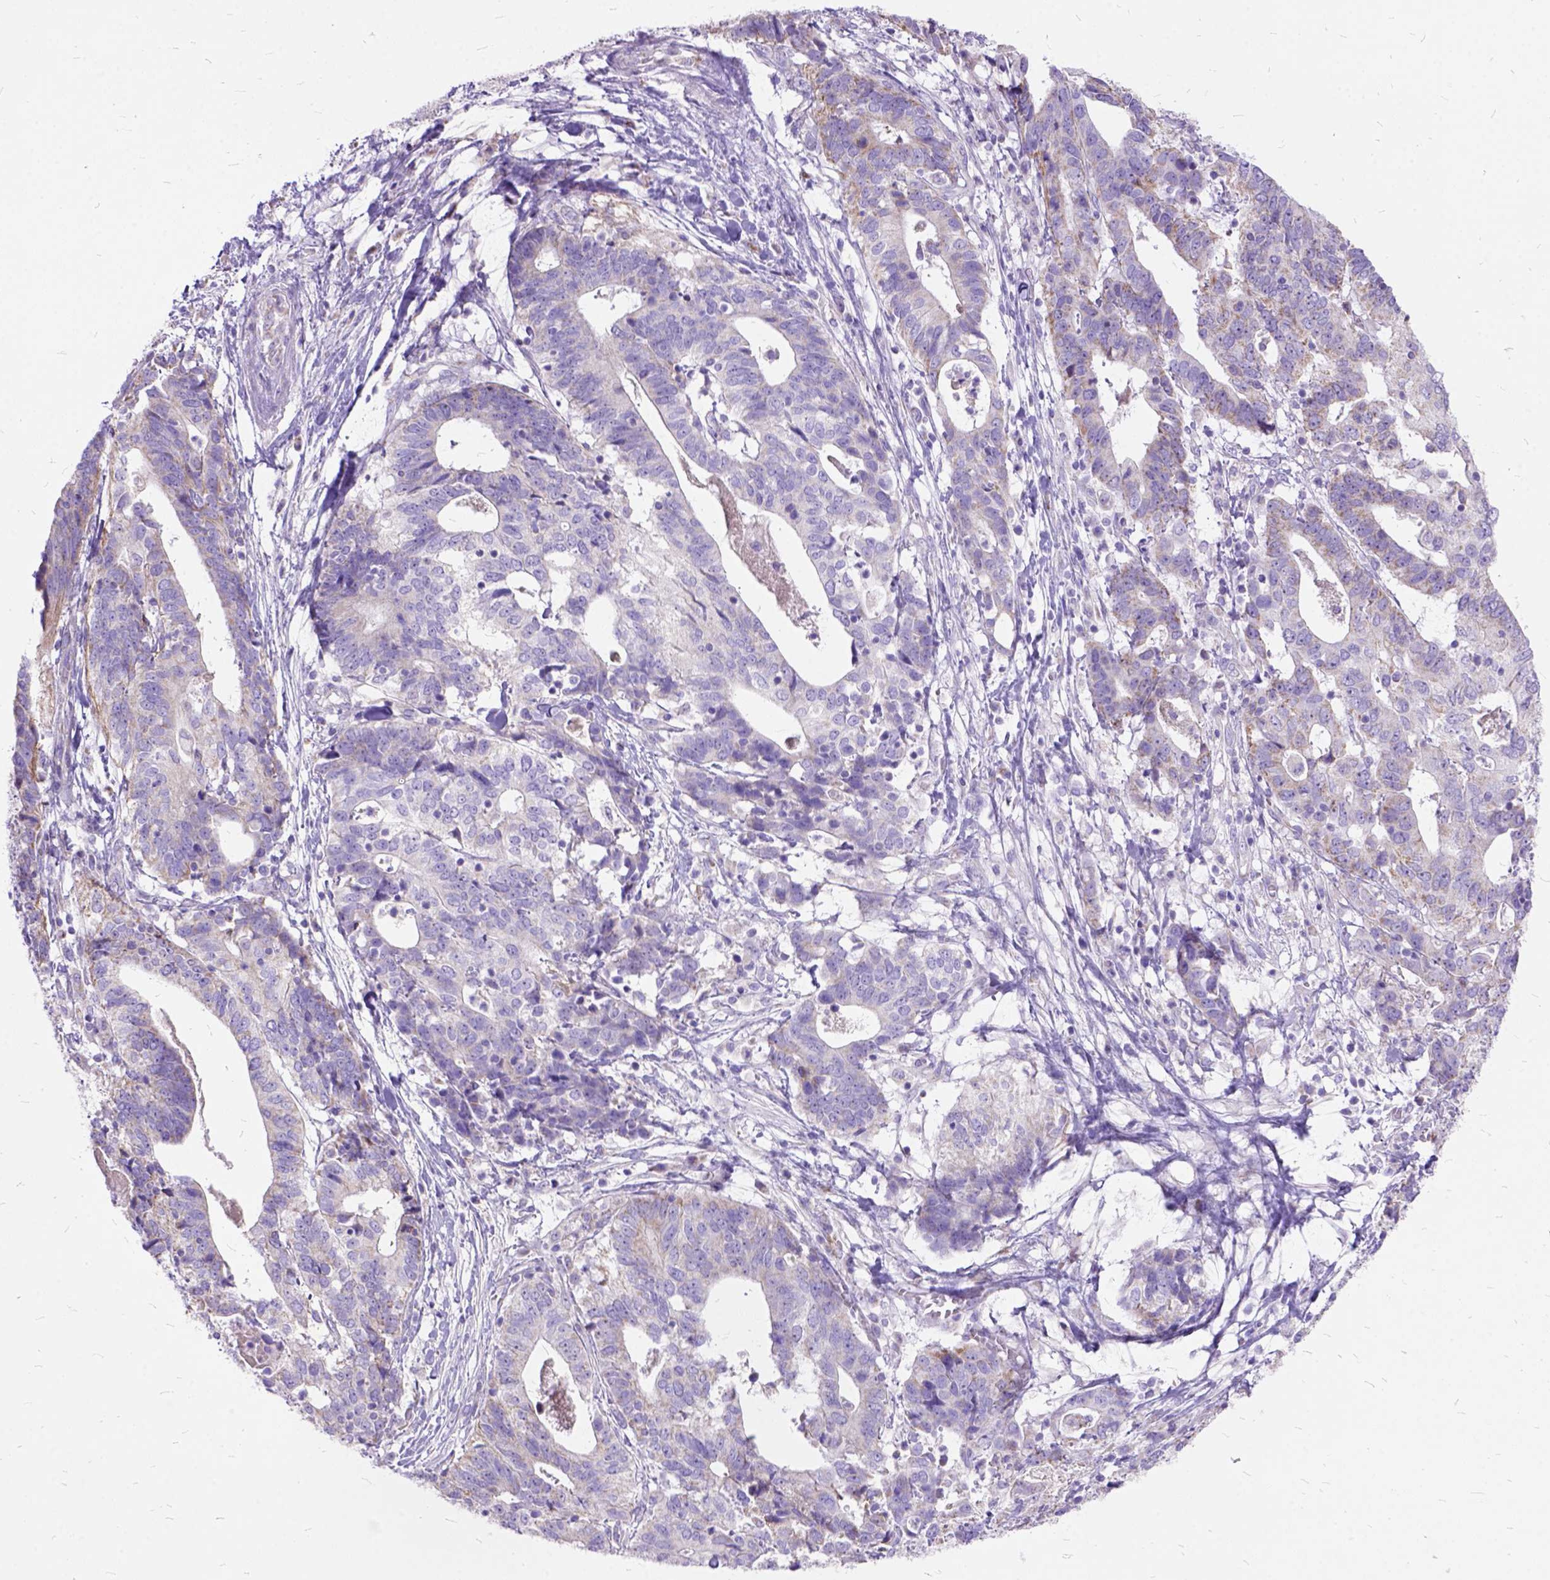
{"staining": {"intensity": "weak", "quantity": "25%-75%", "location": "cytoplasmic/membranous"}, "tissue": "stomach cancer", "cell_type": "Tumor cells", "image_type": "cancer", "snomed": [{"axis": "morphology", "description": "Adenocarcinoma, NOS"}, {"axis": "topography", "description": "Stomach, upper"}], "caption": "Stomach adenocarcinoma stained for a protein reveals weak cytoplasmic/membranous positivity in tumor cells. (brown staining indicates protein expression, while blue staining denotes nuclei).", "gene": "CTAG2", "patient": {"sex": "female", "age": 67}}